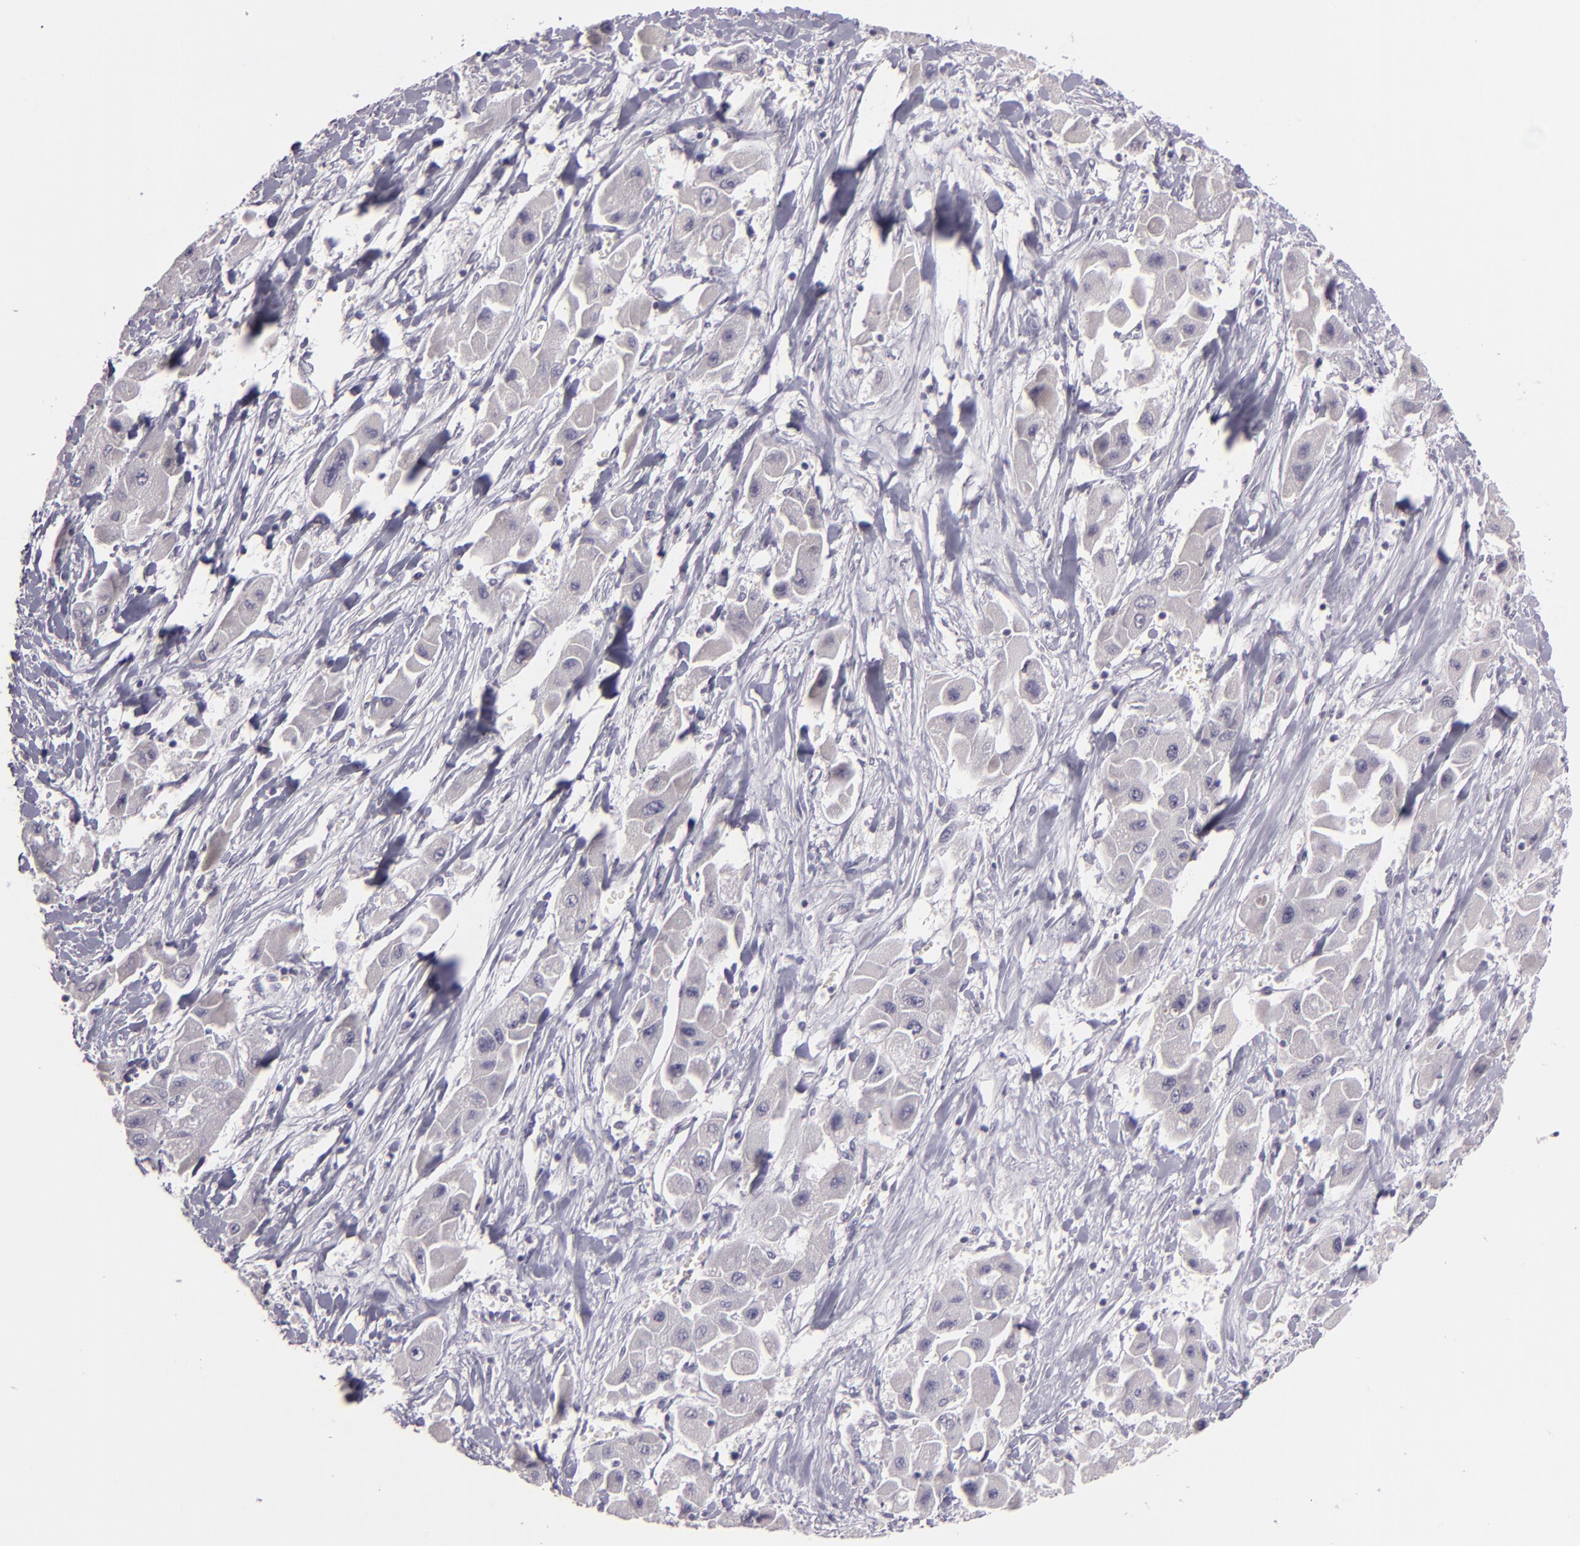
{"staining": {"intensity": "negative", "quantity": "none", "location": "none"}, "tissue": "liver cancer", "cell_type": "Tumor cells", "image_type": "cancer", "snomed": [{"axis": "morphology", "description": "Carcinoma, Hepatocellular, NOS"}, {"axis": "topography", "description": "Liver"}], "caption": "The histopathology image reveals no significant staining in tumor cells of liver cancer (hepatocellular carcinoma).", "gene": "EGFL6", "patient": {"sex": "male", "age": 24}}